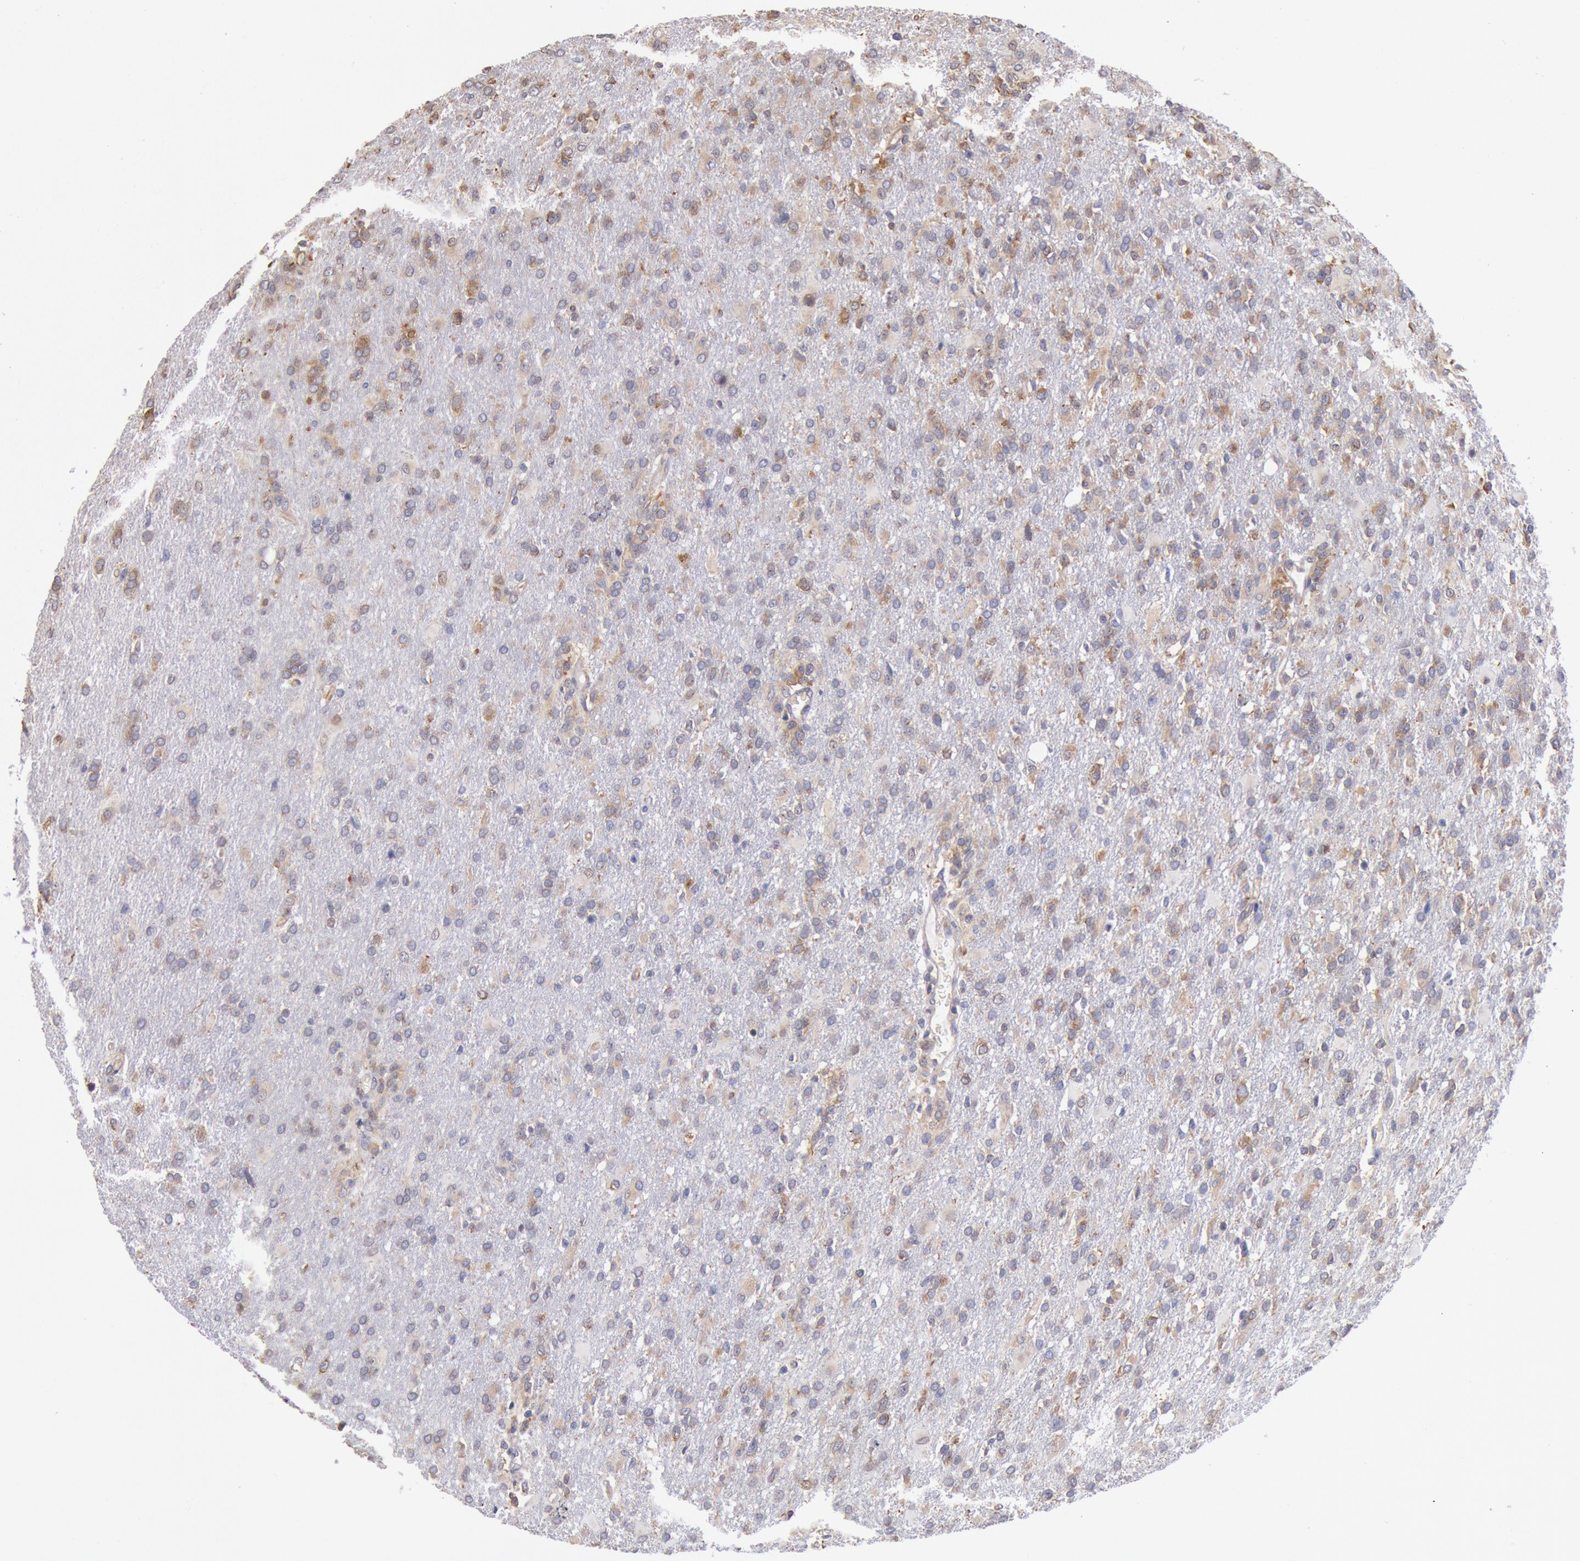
{"staining": {"intensity": "weak", "quantity": ">75%", "location": "cytoplasmic/membranous"}, "tissue": "glioma", "cell_type": "Tumor cells", "image_type": "cancer", "snomed": [{"axis": "morphology", "description": "Glioma, malignant, High grade"}, {"axis": "topography", "description": "Brain"}], "caption": "This histopathology image displays glioma stained with IHC to label a protein in brown. The cytoplasmic/membranous of tumor cells show weak positivity for the protein. Nuclei are counter-stained blue.", "gene": "DRG1", "patient": {"sex": "male", "age": 68}}